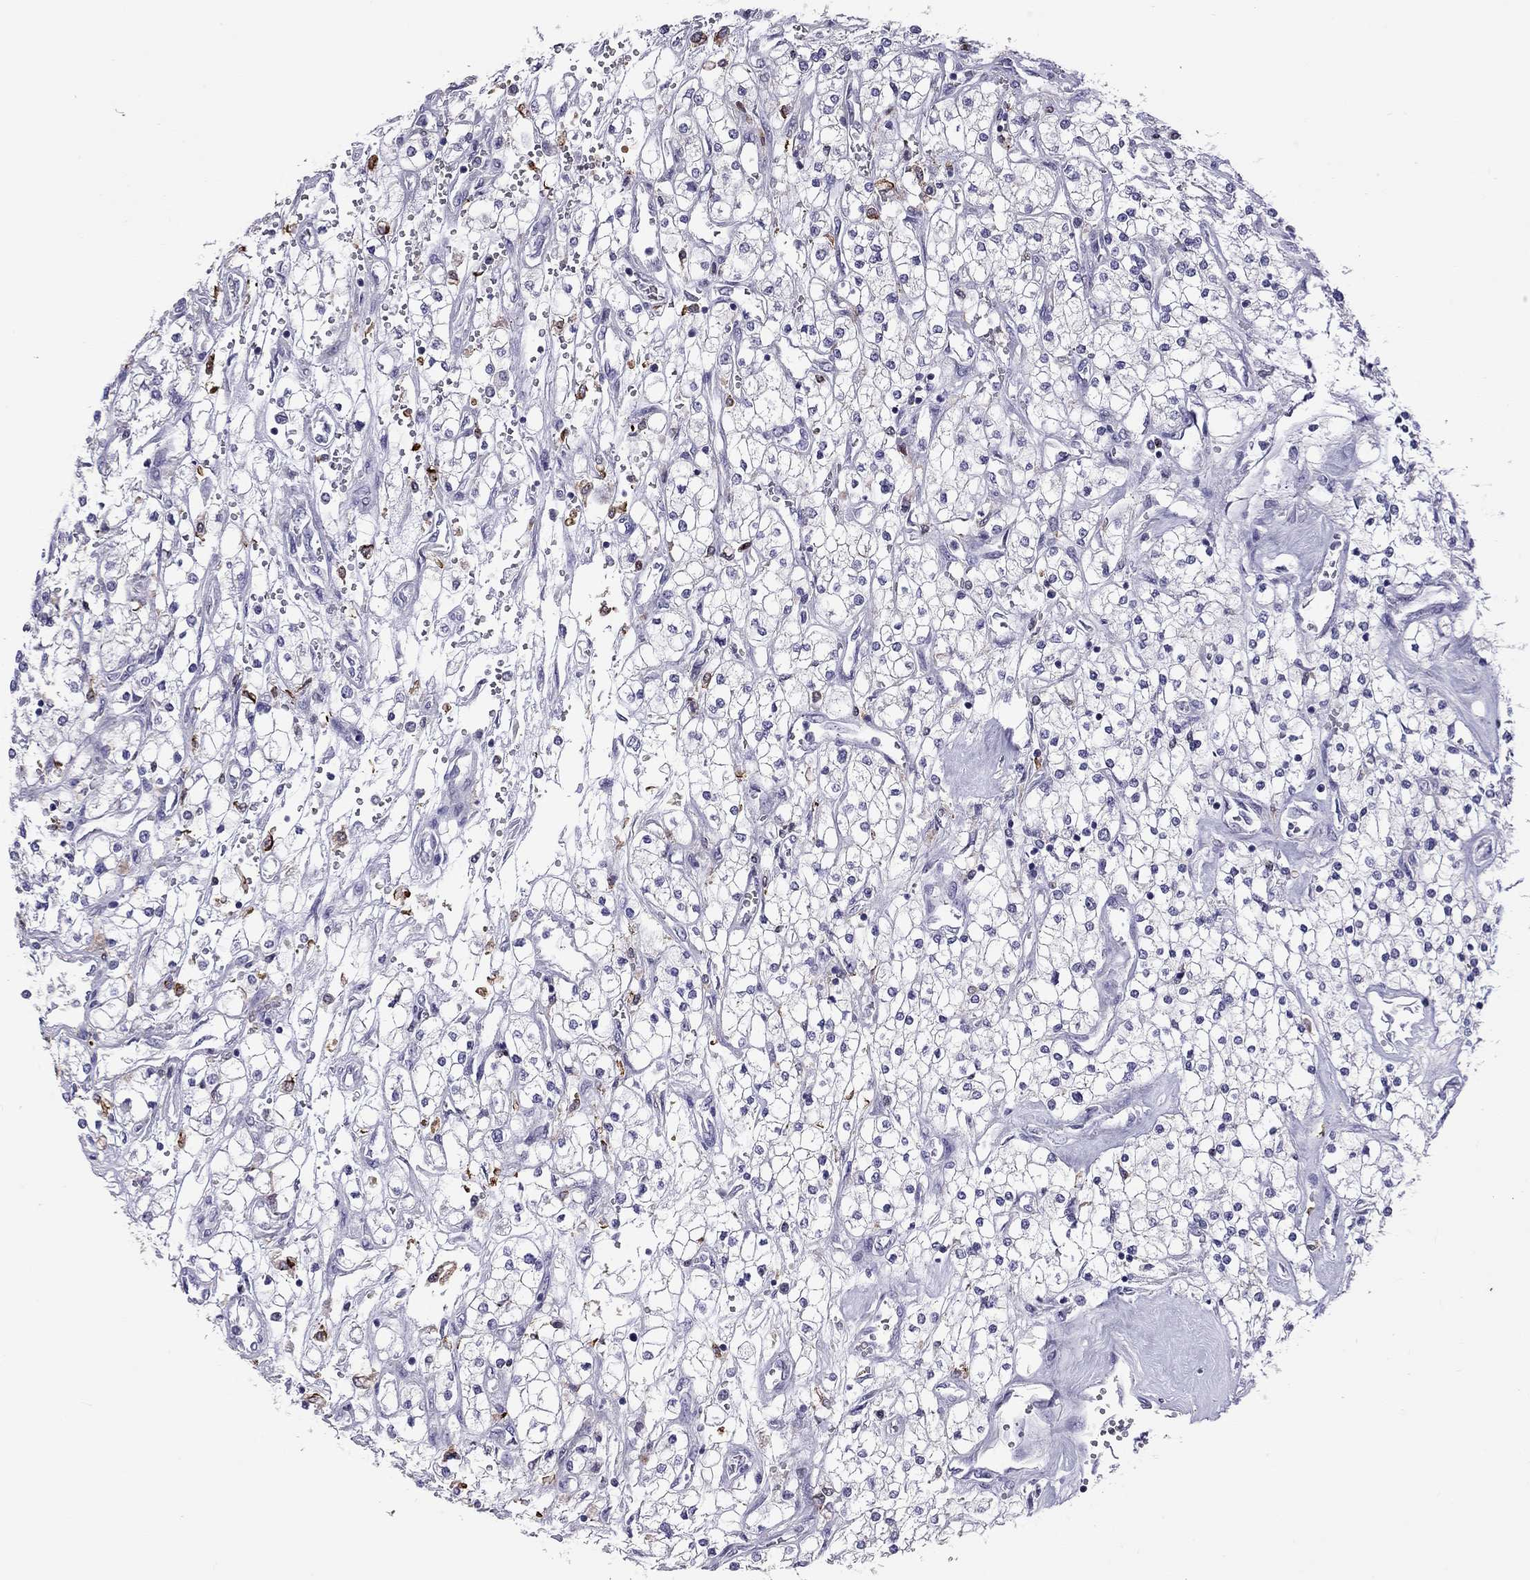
{"staining": {"intensity": "negative", "quantity": "none", "location": "none"}, "tissue": "renal cancer", "cell_type": "Tumor cells", "image_type": "cancer", "snomed": [{"axis": "morphology", "description": "Adenocarcinoma, NOS"}, {"axis": "topography", "description": "Kidney"}], "caption": "Tumor cells are negative for brown protein staining in renal cancer (adenocarcinoma). (Stains: DAB (3,3'-diaminobenzidine) immunohistochemistry (IHC) with hematoxylin counter stain, Microscopy: brightfield microscopy at high magnification).", "gene": "PPP1R3A", "patient": {"sex": "male", "age": 80}}